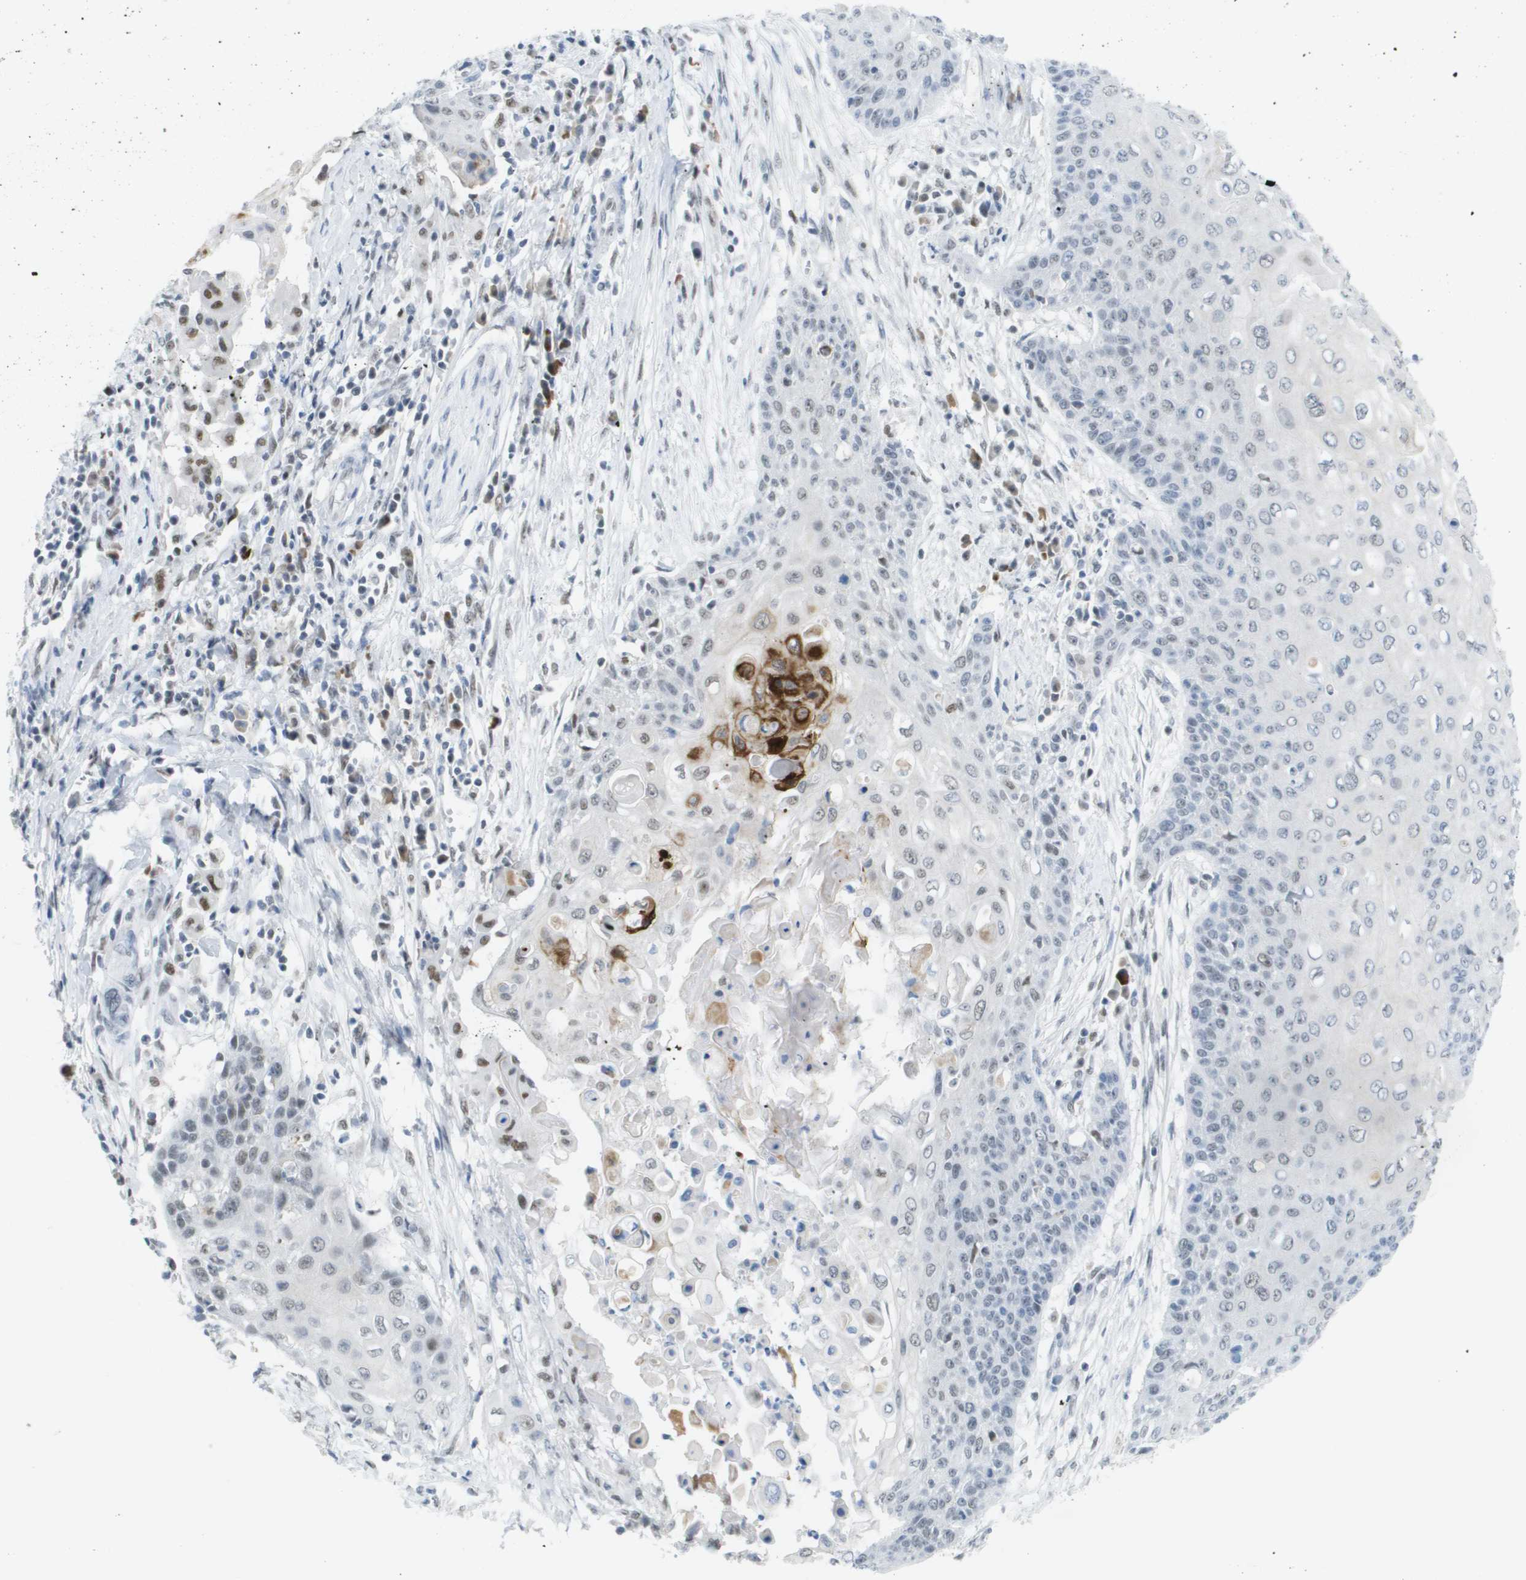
{"staining": {"intensity": "moderate", "quantity": "<25%", "location": "nuclear"}, "tissue": "cervical cancer", "cell_type": "Tumor cells", "image_type": "cancer", "snomed": [{"axis": "morphology", "description": "Squamous cell carcinoma, NOS"}, {"axis": "topography", "description": "Cervix"}], "caption": "Immunohistochemistry micrograph of neoplastic tissue: cervical cancer (squamous cell carcinoma) stained using IHC demonstrates low levels of moderate protein expression localized specifically in the nuclear of tumor cells, appearing as a nuclear brown color.", "gene": "TP53RK", "patient": {"sex": "female", "age": 39}}